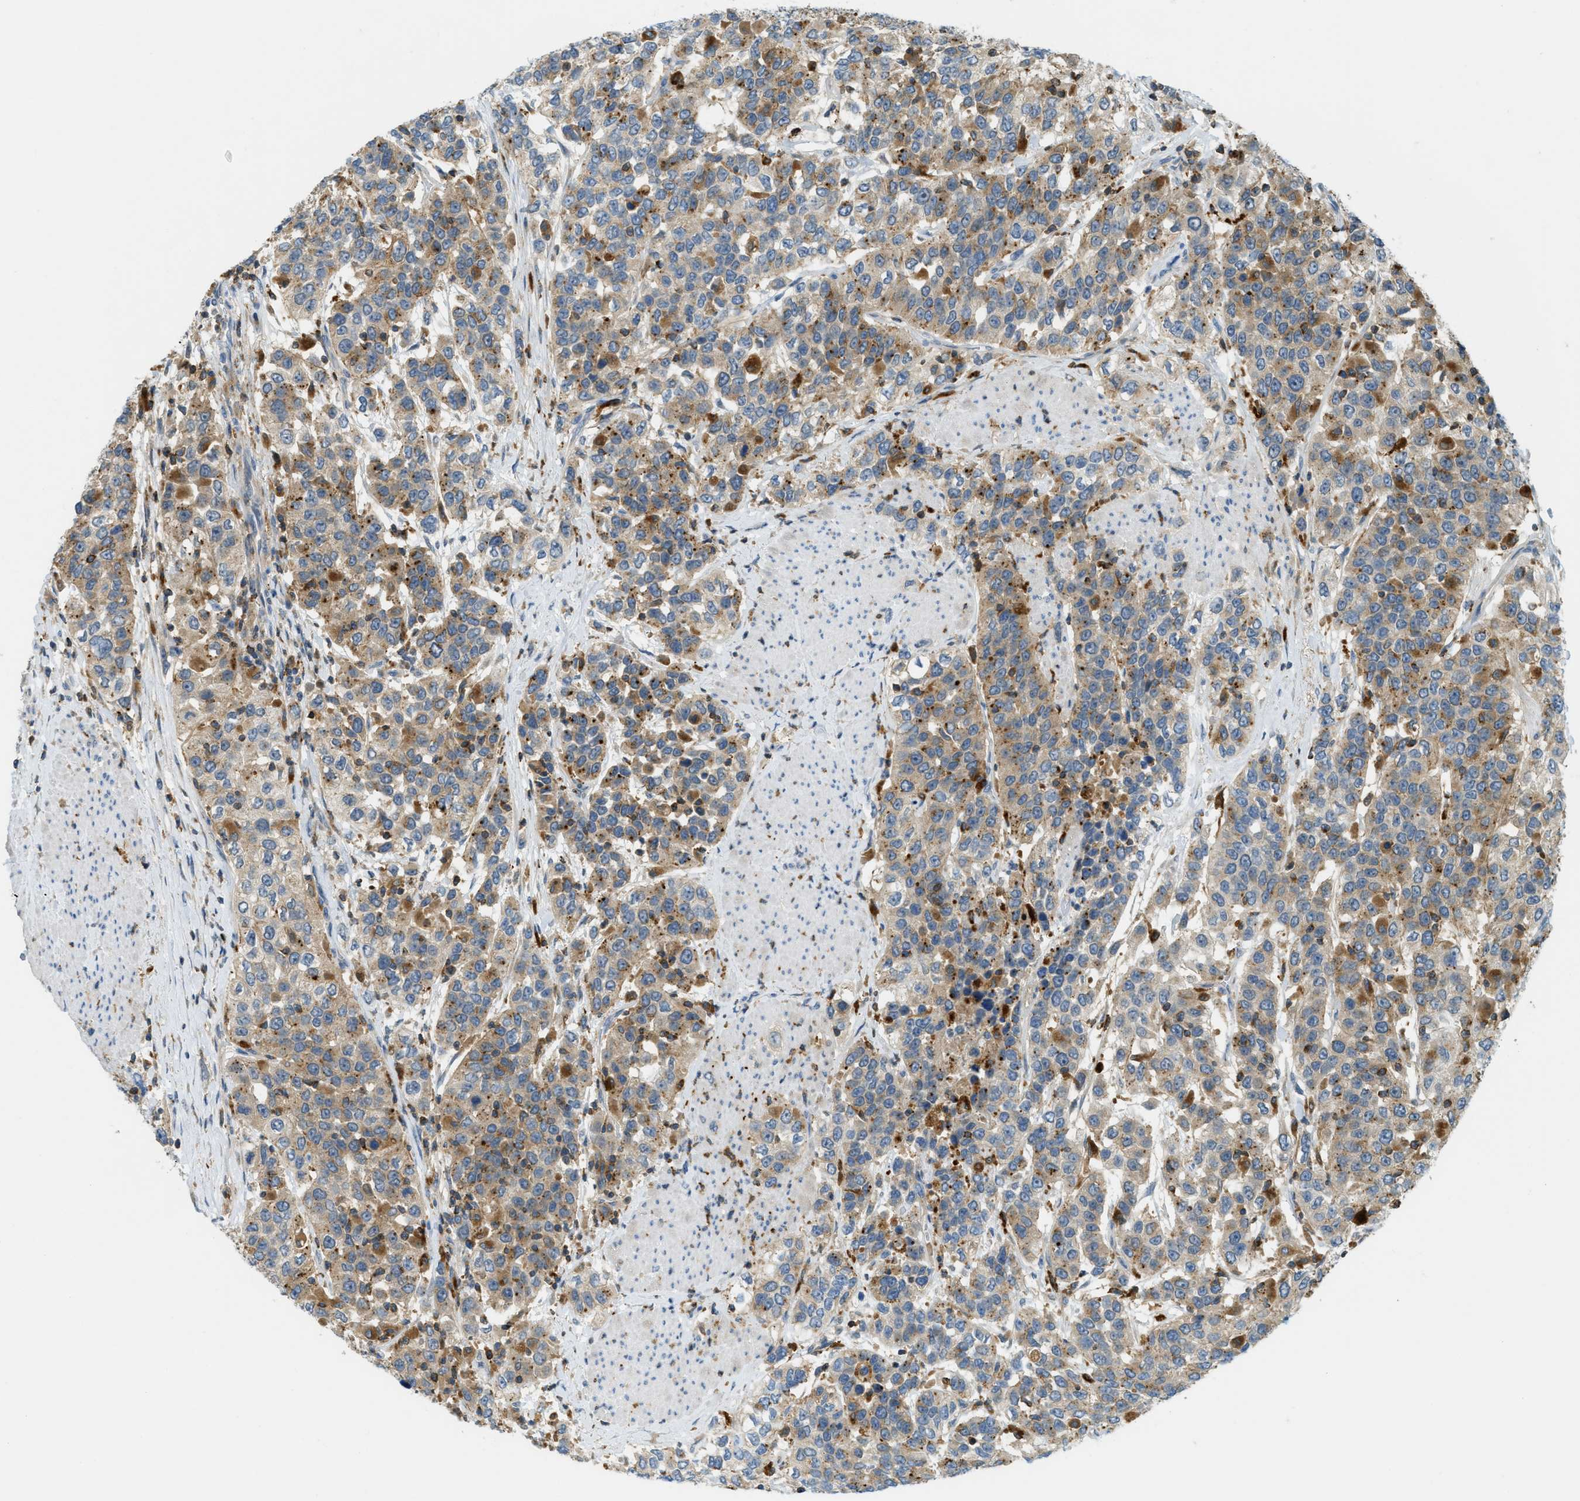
{"staining": {"intensity": "moderate", "quantity": ">75%", "location": "cytoplasmic/membranous"}, "tissue": "urothelial cancer", "cell_type": "Tumor cells", "image_type": "cancer", "snomed": [{"axis": "morphology", "description": "Urothelial carcinoma, High grade"}, {"axis": "topography", "description": "Urinary bladder"}], "caption": "Moderate cytoplasmic/membranous staining for a protein is seen in about >75% of tumor cells of urothelial cancer using immunohistochemistry (IHC).", "gene": "PLBD2", "patient": {"sex": "female", "age": 80}}